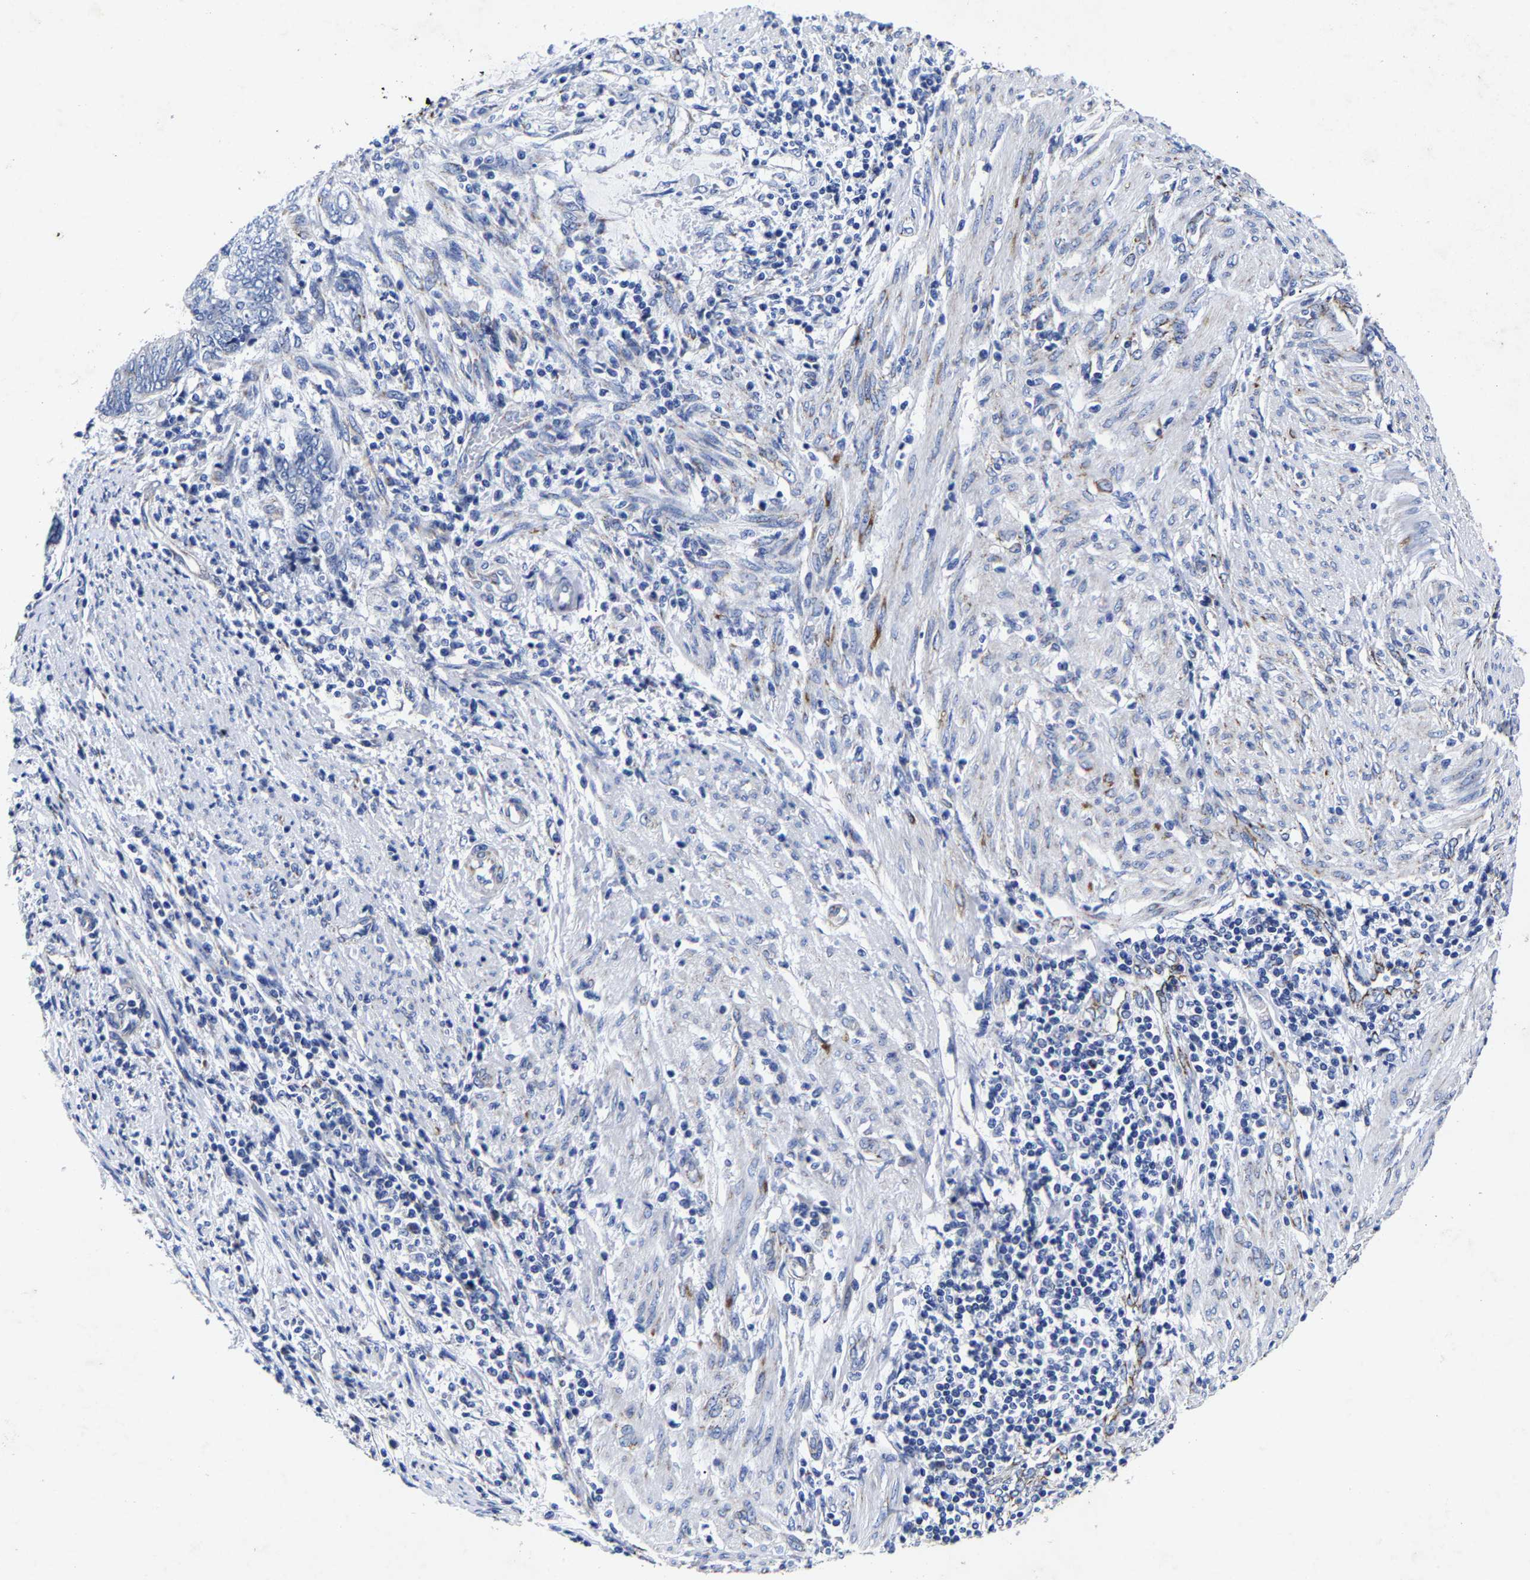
{"staining": {"intensity": "negative", "quantity": "none", "location": "none"}, "tissue": "endometrial cancer", "cell_type": "Tumor cells", "image_type": "cancer", "snomed": [{"axis": "morphology", "description": "Adenocarcinoma, NOS"}, {"axis": "topography", "description": "Uterus"}, {"axis": "topography", "description": "Endometrium"}], "caption": "The immunohistochemistry (IHC) photomicrograph has no significant expression in tumor cells of adenocarcinoma (endometrial) tissue.", "gene": "AASS", "patient": {"sex": "female", "age": 70}}